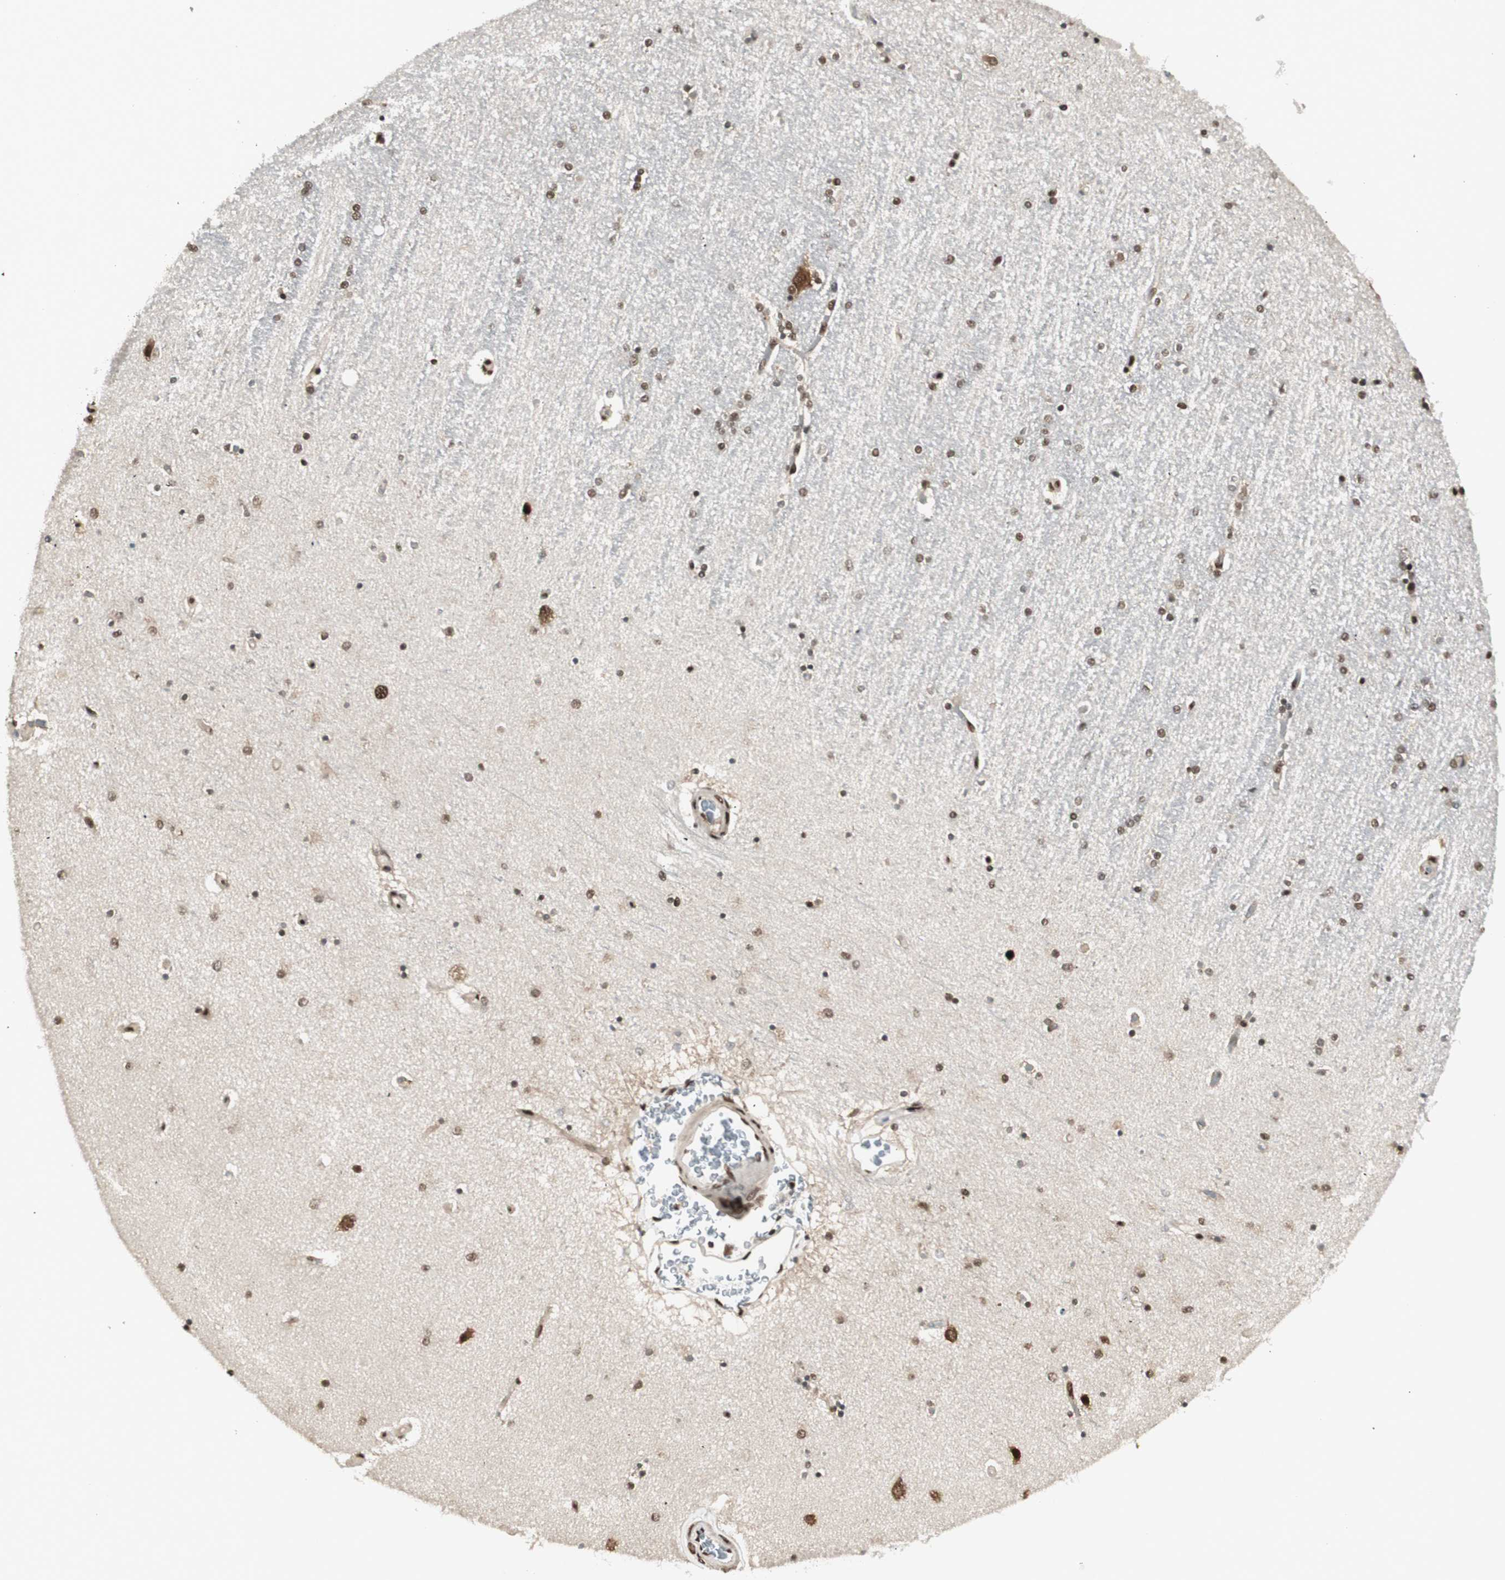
{"staining": {"intensity": "strong", "quantity": ">75%", "location": "nuclear"}, "tissue": "hippocampus", "cell_type": "Glial cells", "image_type": "normal", "snomed": [{"axis": "morphology", "description": "Normal tissue, NOS"}, {"axis": "topography", "description": "Hippocampus"}], "caption": "IHC (DAB) staining of unremarkable human hippocampus demonstrates strong nuclear protein positivity in about >75% of glial cells.", "gene": "HEXIM1", "patient": {"sex": "female", "age": 54}}